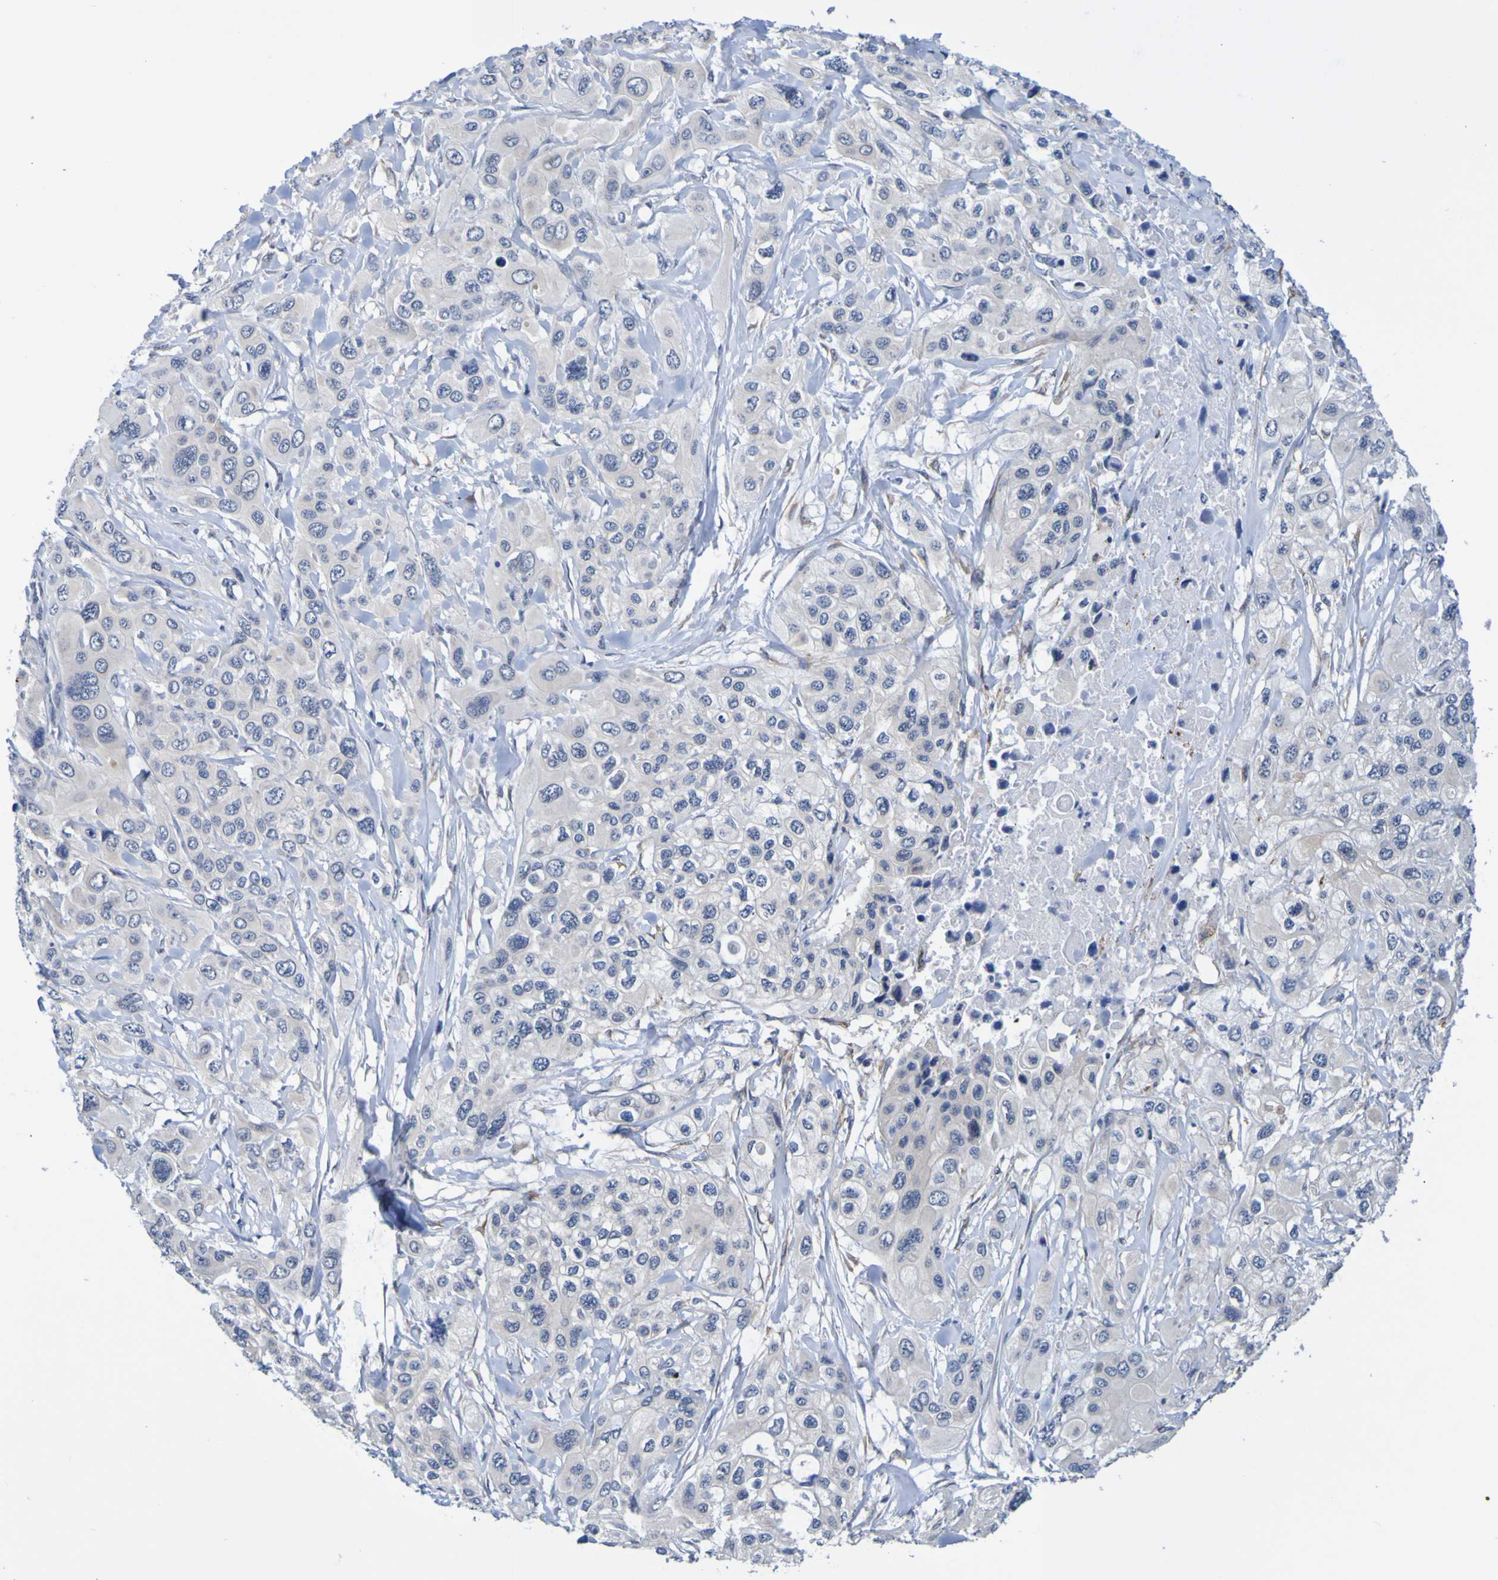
{"staining": {"intensity": "negative", "quantity": "none", "location": "none"}, "tissue": "pancreatic cancer", "cell_type": "Tumor cells", "image_type": "cancer", "snomed": [{"axis": "morphology", "description": "Adenocarcinoma, NOS"}, {"axis": "topography", "description": "Pancreas"}], "caption": "This photomicrograph is of pancreatic cancer stained with IHC to label a protein in brown with the nuclei are counter-stained blue. There is no expression in tumor cells.", "gene": "VMA21", "patient": {"sex": "male", "age": 73}}